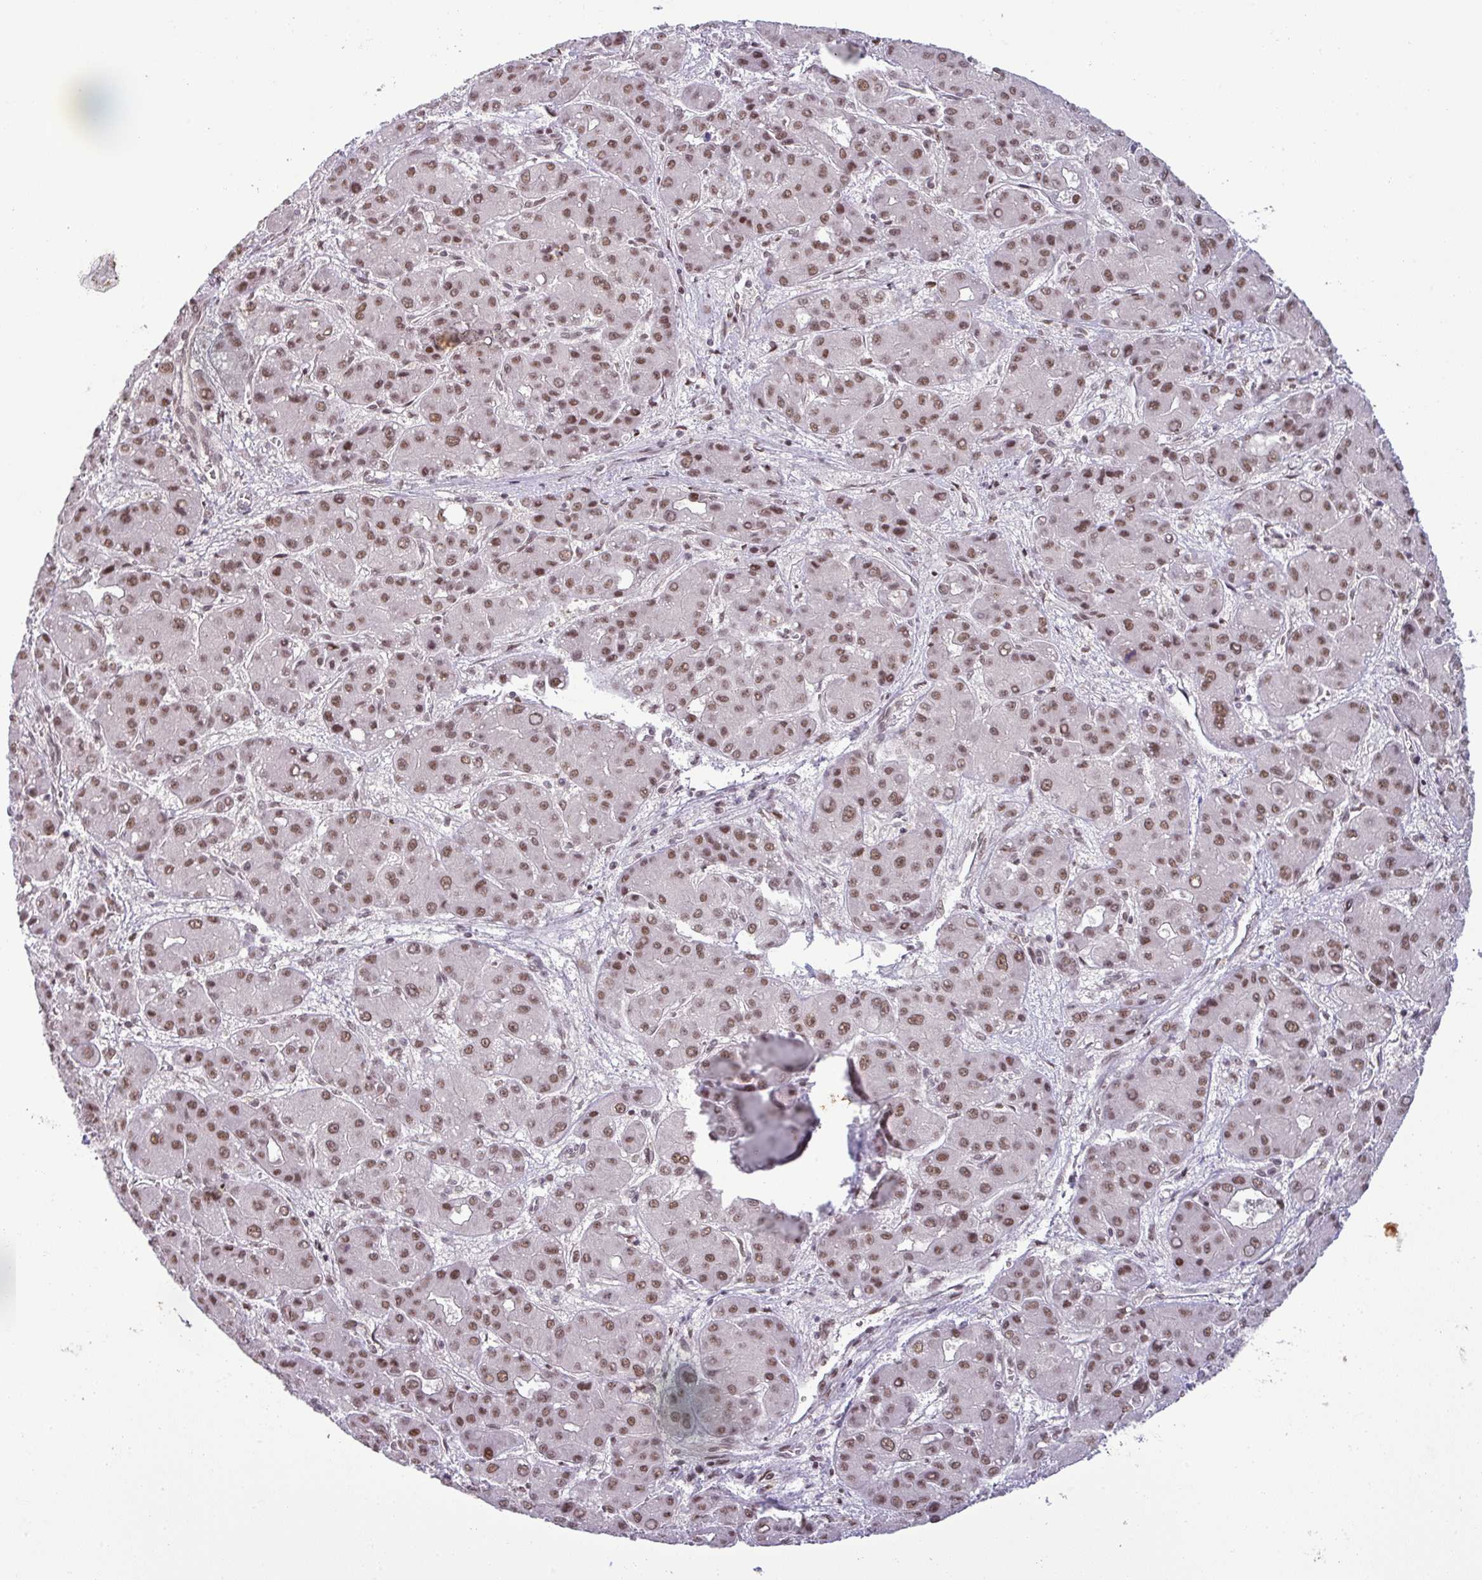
{"staining": {"intensity": "moderate", "quantity": ">75%", "location": "nuclear"}, "tissue": "liver cancer", "cell_type": "Tumor cells", "image_type": "cancer", "snomed": [{"axis": "morphology", "description": "Carcinoma, Hepatocellular, NOS"}, {"axis": "topography", "description": "Liver"}], "caption": "Liver cancer (hepatocellular carcinoma) was stained to show a protein in brown. There is medium levels of moderate nuclear expression in approximately >75% of tumor cells. (Stains: DAB (3,3'-diaminobenzidine) in brown, nuclei in blue, Microscopy: brightfield microscopy at high magnification).", "gene": "PTPN20", "patient": {"sex": "male", "age": 55}}